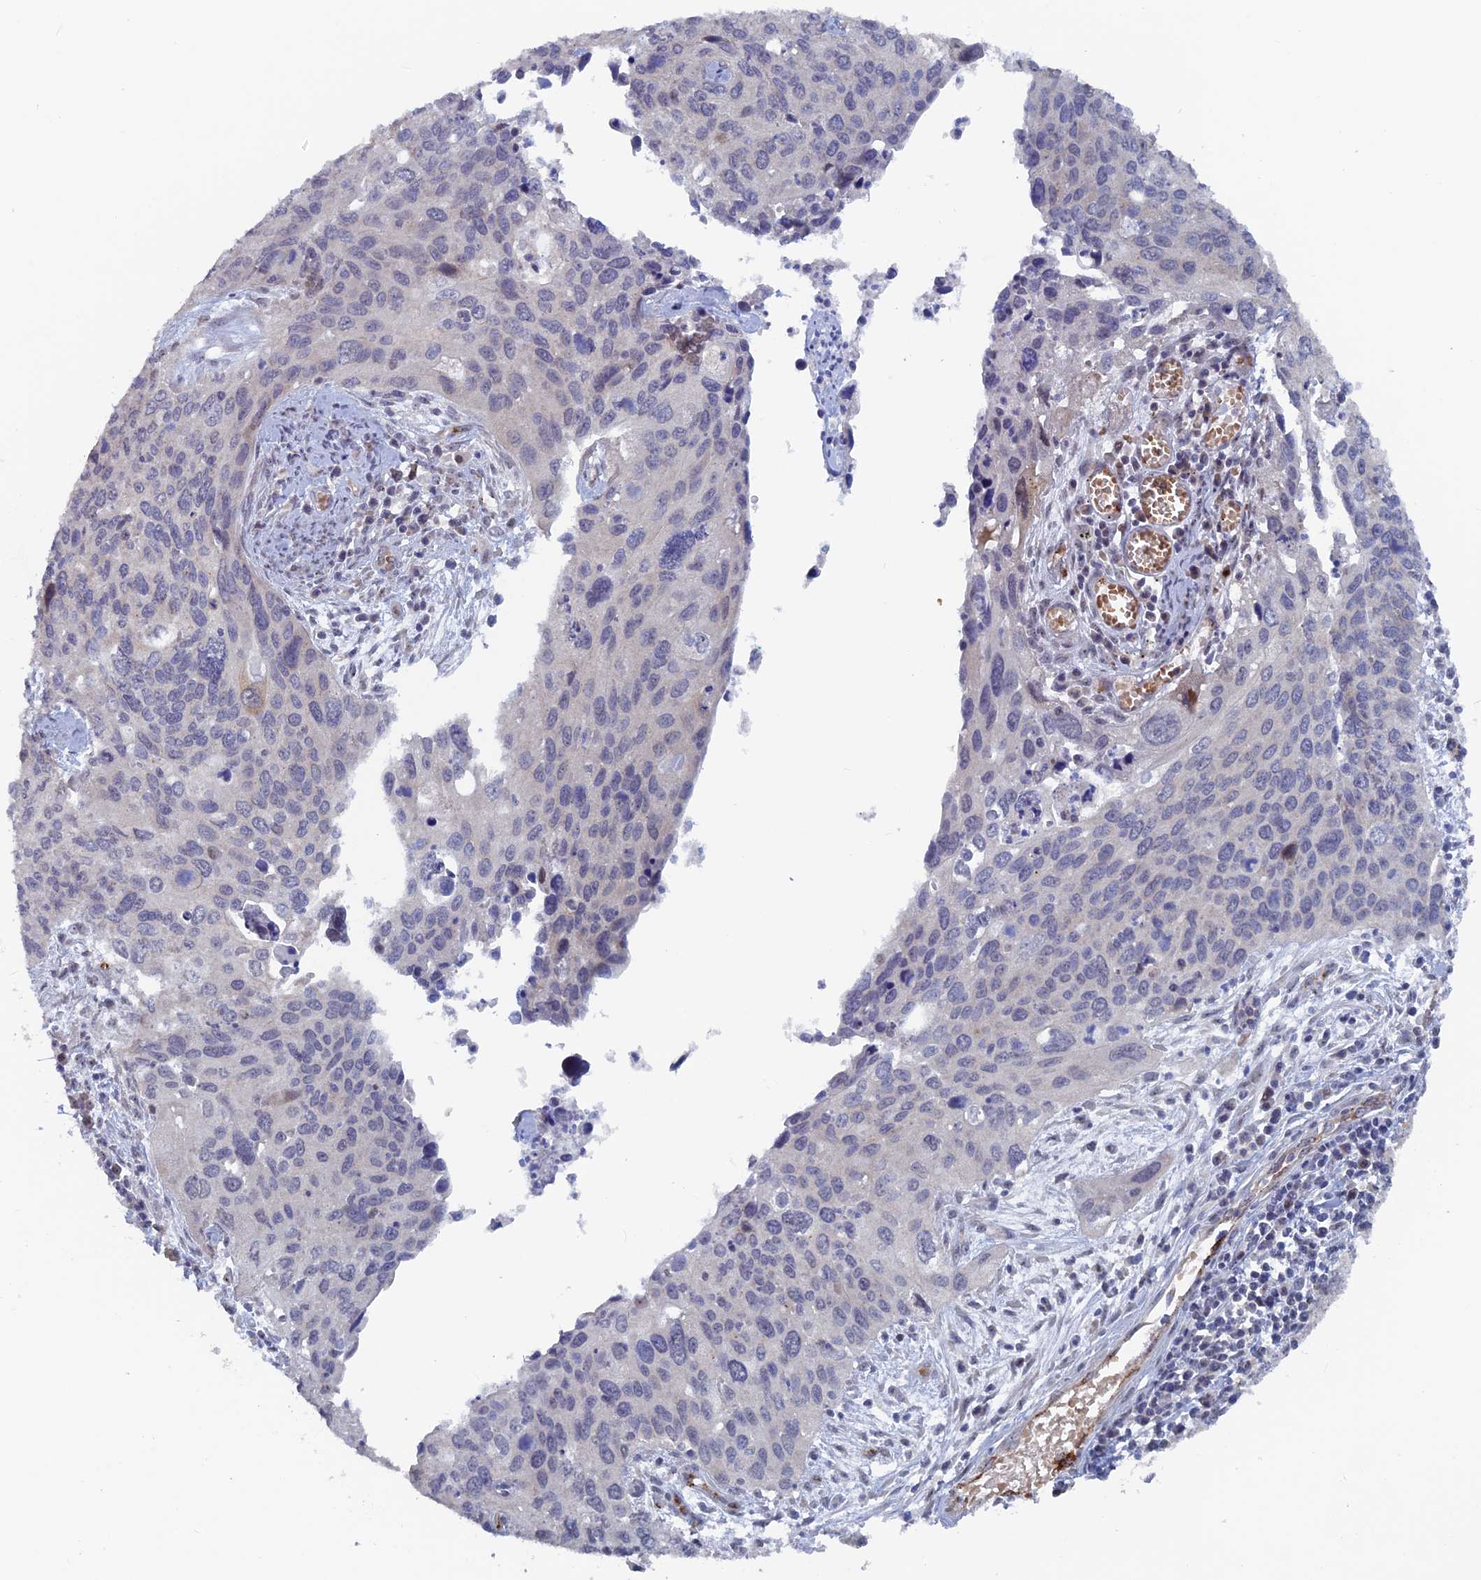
{"staining": {"intensity": "negative", "quantity": "none", "location": "none"}, "tissue": "cervical cancer", "cell_type": "Tumor cells", "image_type": "cancer", "snomed": [{"axis": "morphology", "description": "Squamous cell carcinoma, NOS"}, {"axis": "topography", "description": "Cervix"}], "caption": "Tumor cells are negative for brown protein staining in cervical cancer. (Brightfield microscopy of DAB IHC at high magnification).", "gene": "SH3D21", "patient": {"sex": "female", "age": 55}}